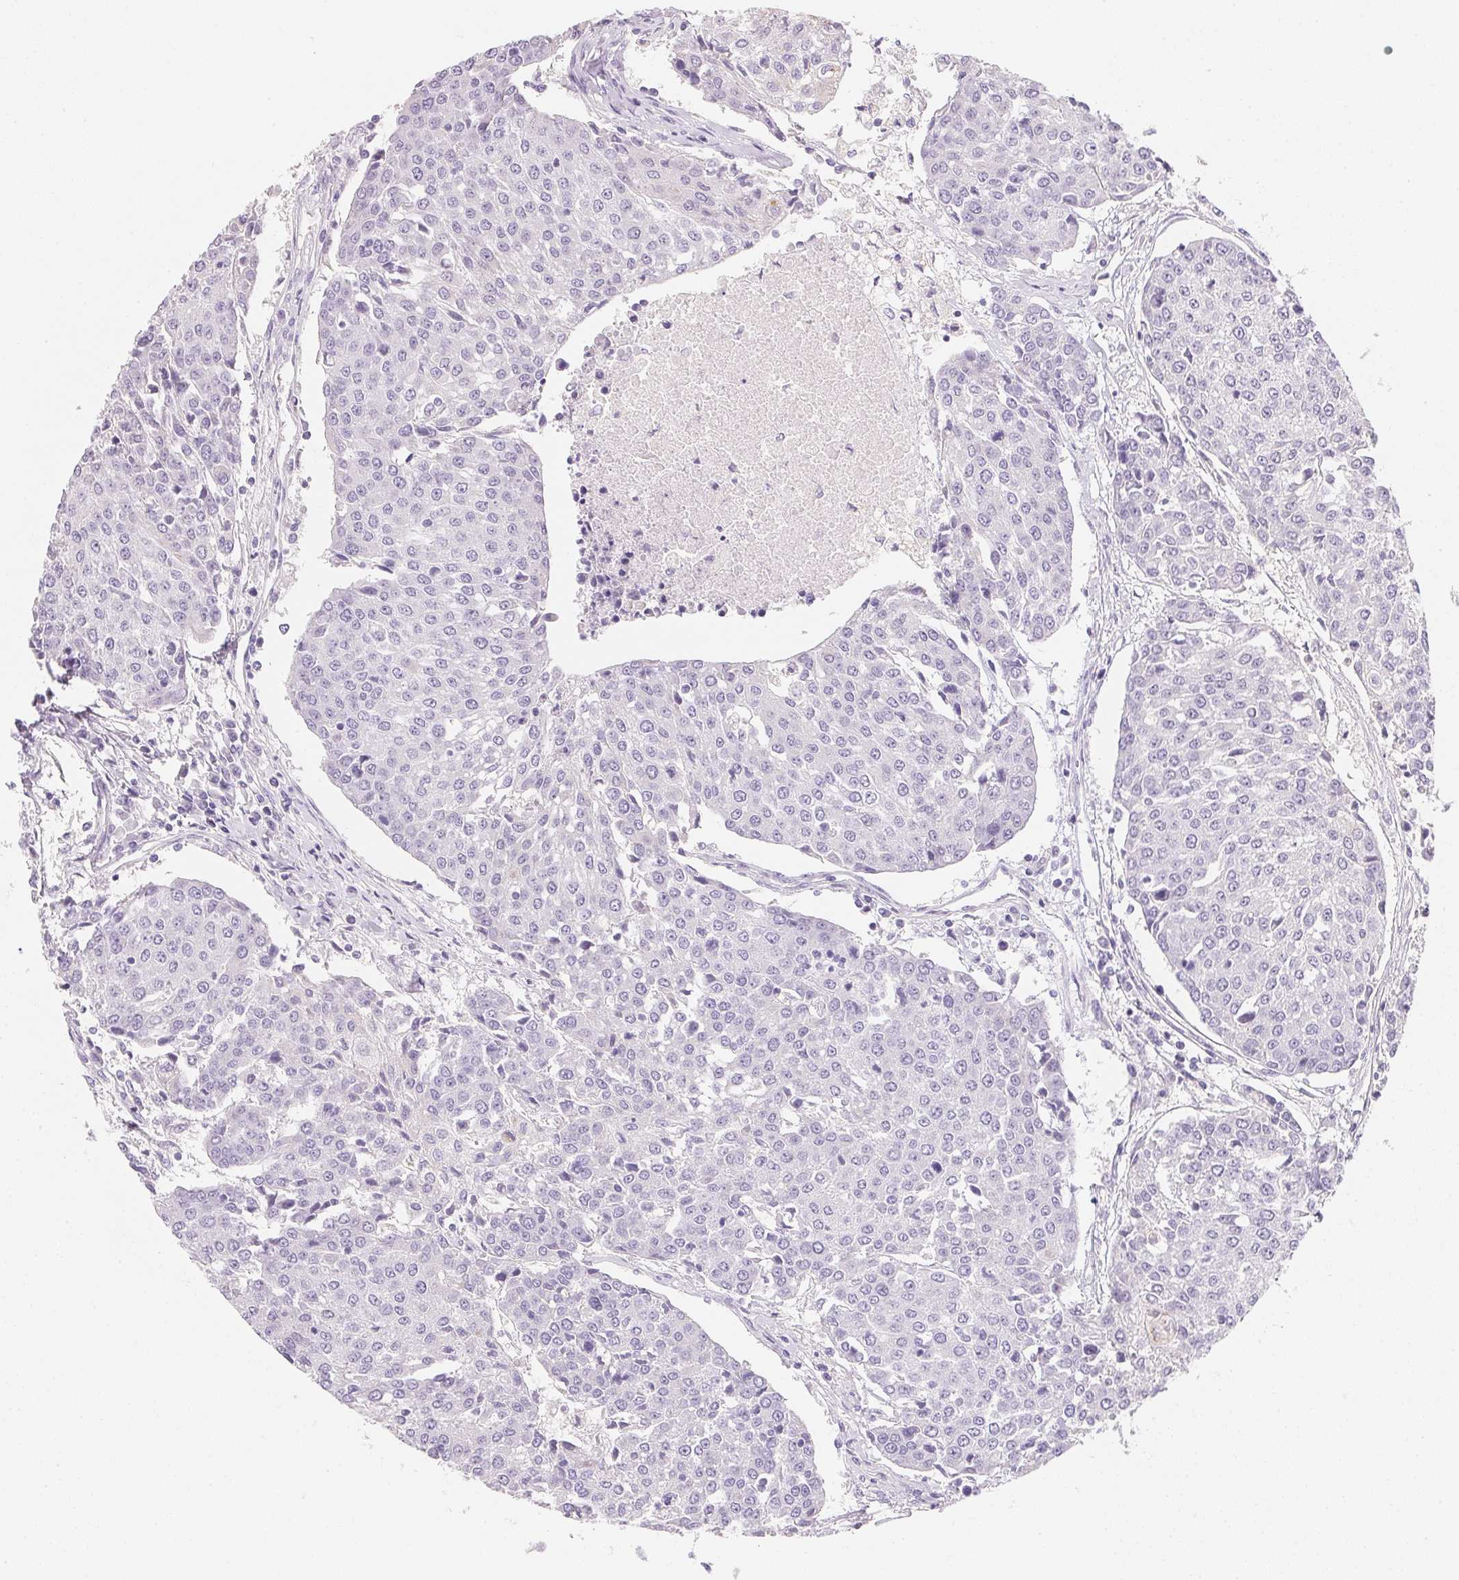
{"staining": {"intensity": "negative", "quantity": "none", "location": "none"}, "tissue": "urothelial cancer", "cell_type": "Tumor cells", "image_type": "cancer", "snomed": [{"axis": "morphology", "description": "Urothelial carcinoma, High grade"}, {"axis": "topography", "description": "Urinary bladder"}], "caption": "High power microscopy histopathology image of an immunohistochemistry micrograph of urothelial carcinoma (high-grade), revealing no significant positivity in tumor cells. Brightfield microscopy of IHC stained with DAB (brown) and hematoxylin (blue), captured at high magnification.", "gene": "ACP3", "patient": {"sex": "female", "age": 85}}